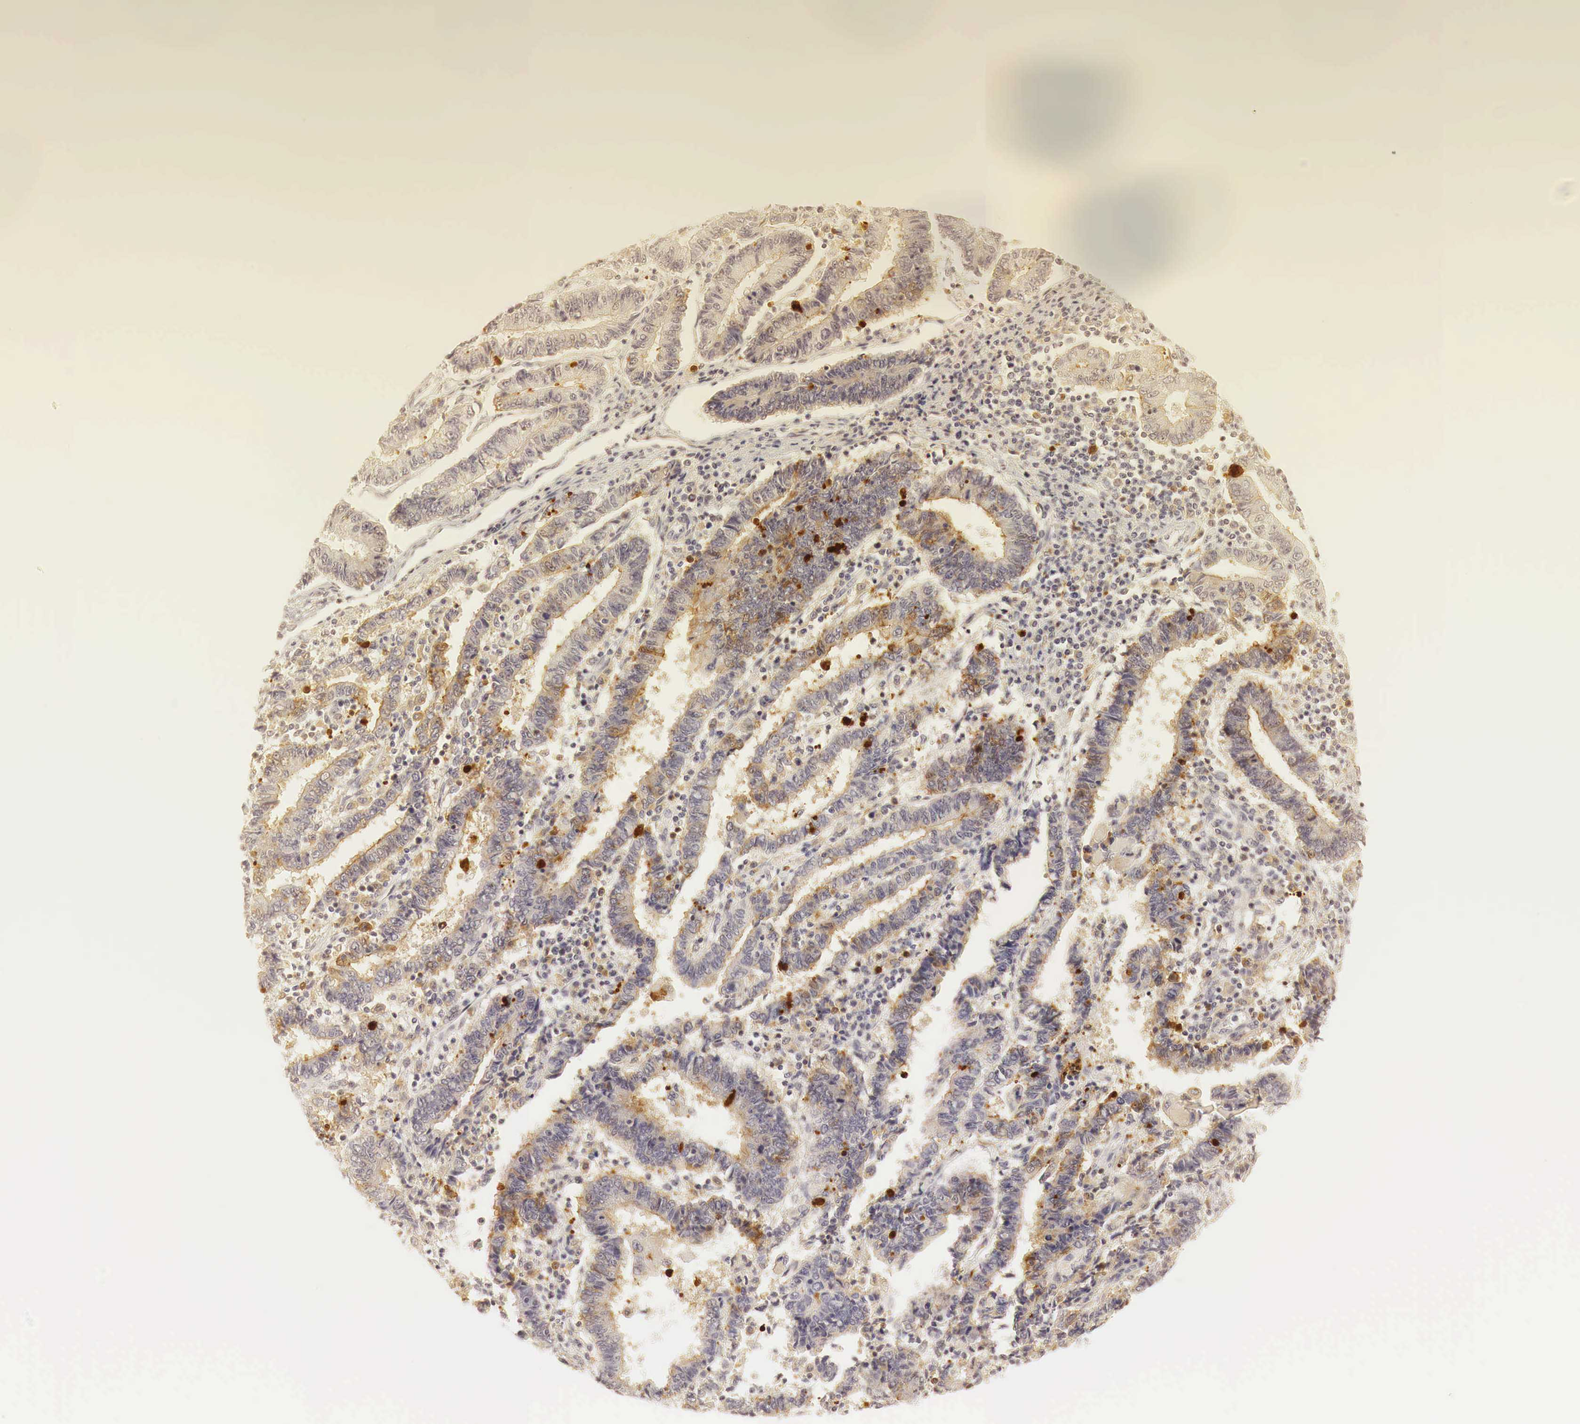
{"staining": {"intensity": "weak", "quantity": "<25%", "location": "cytoplasmic/membranous"}, "tissue": "endometrial cancer", "cell_type": "Tumor cells", "image_type": "cancer", "snomed": [{"axis": "morphology", "description": "Adenocarcinoma, NOS"}, {"axis": "topography", "description": "Endometrium"}], "caption": "Tumor cells are negative for brown protein staining in endometrial adenocarcinoma.", "gene": "CASP3", "patient": {"sex": "female", "age": 75}}